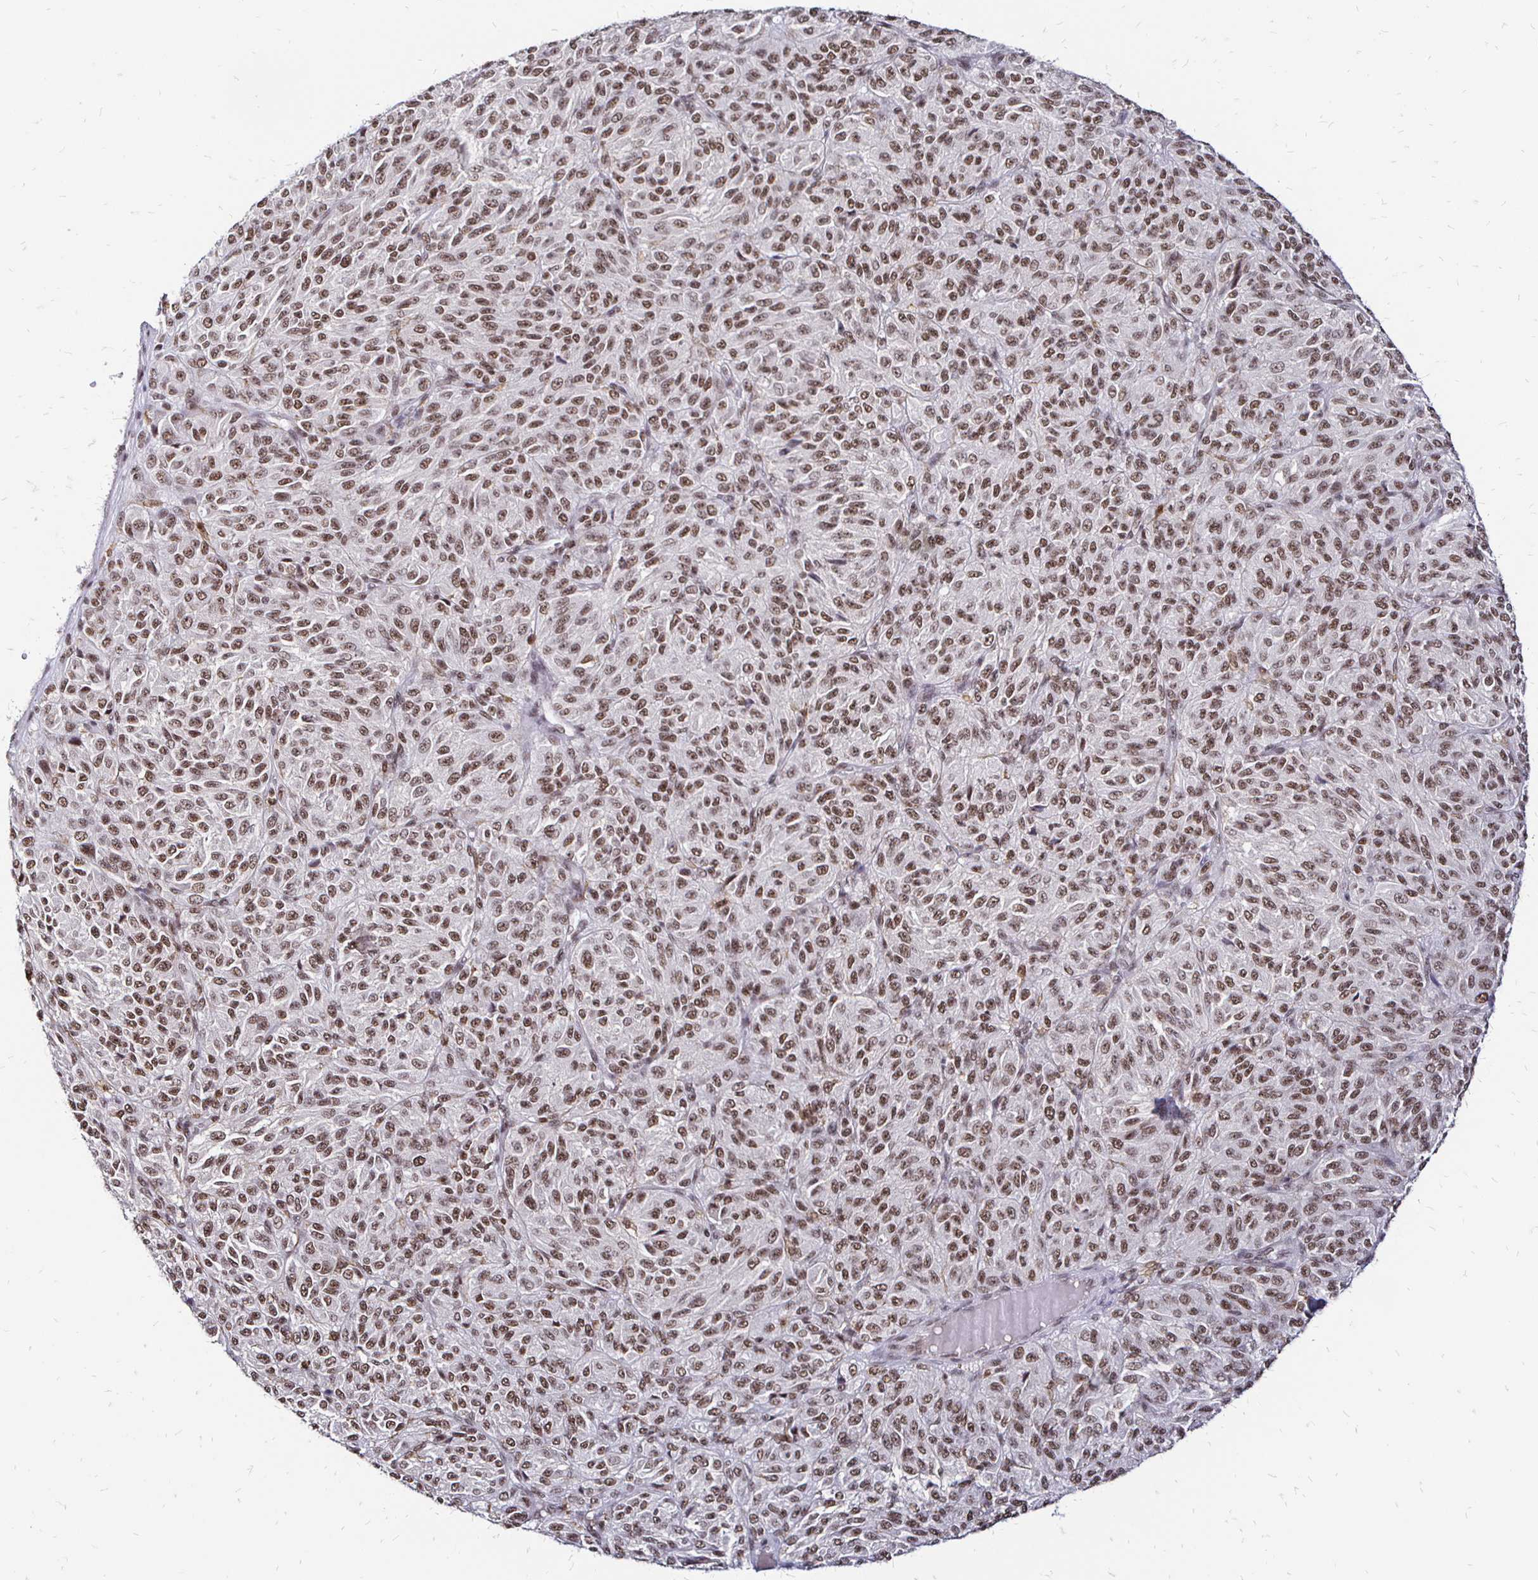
{"staining": {"intensity": "moderate", "quantity": ">75%", "location": "nuclear"}, "tissue": "melanoma", "cell_type": "Tumor cells", "image_type": "cancer", "snomed": [{"axis": "morphology", "description": "Malignant melanoma, Metastatic site"}, {"axis": "topography", "description": "Brain"}], "caption": "DAB immunohistochemical staining of human malignant melanoma (metastatic site) exhibits moderate nuclear protein expression in about >75% of tumor cells.", "gene": "SIN3A", "patient": {"sex": "female", "age": 56}}